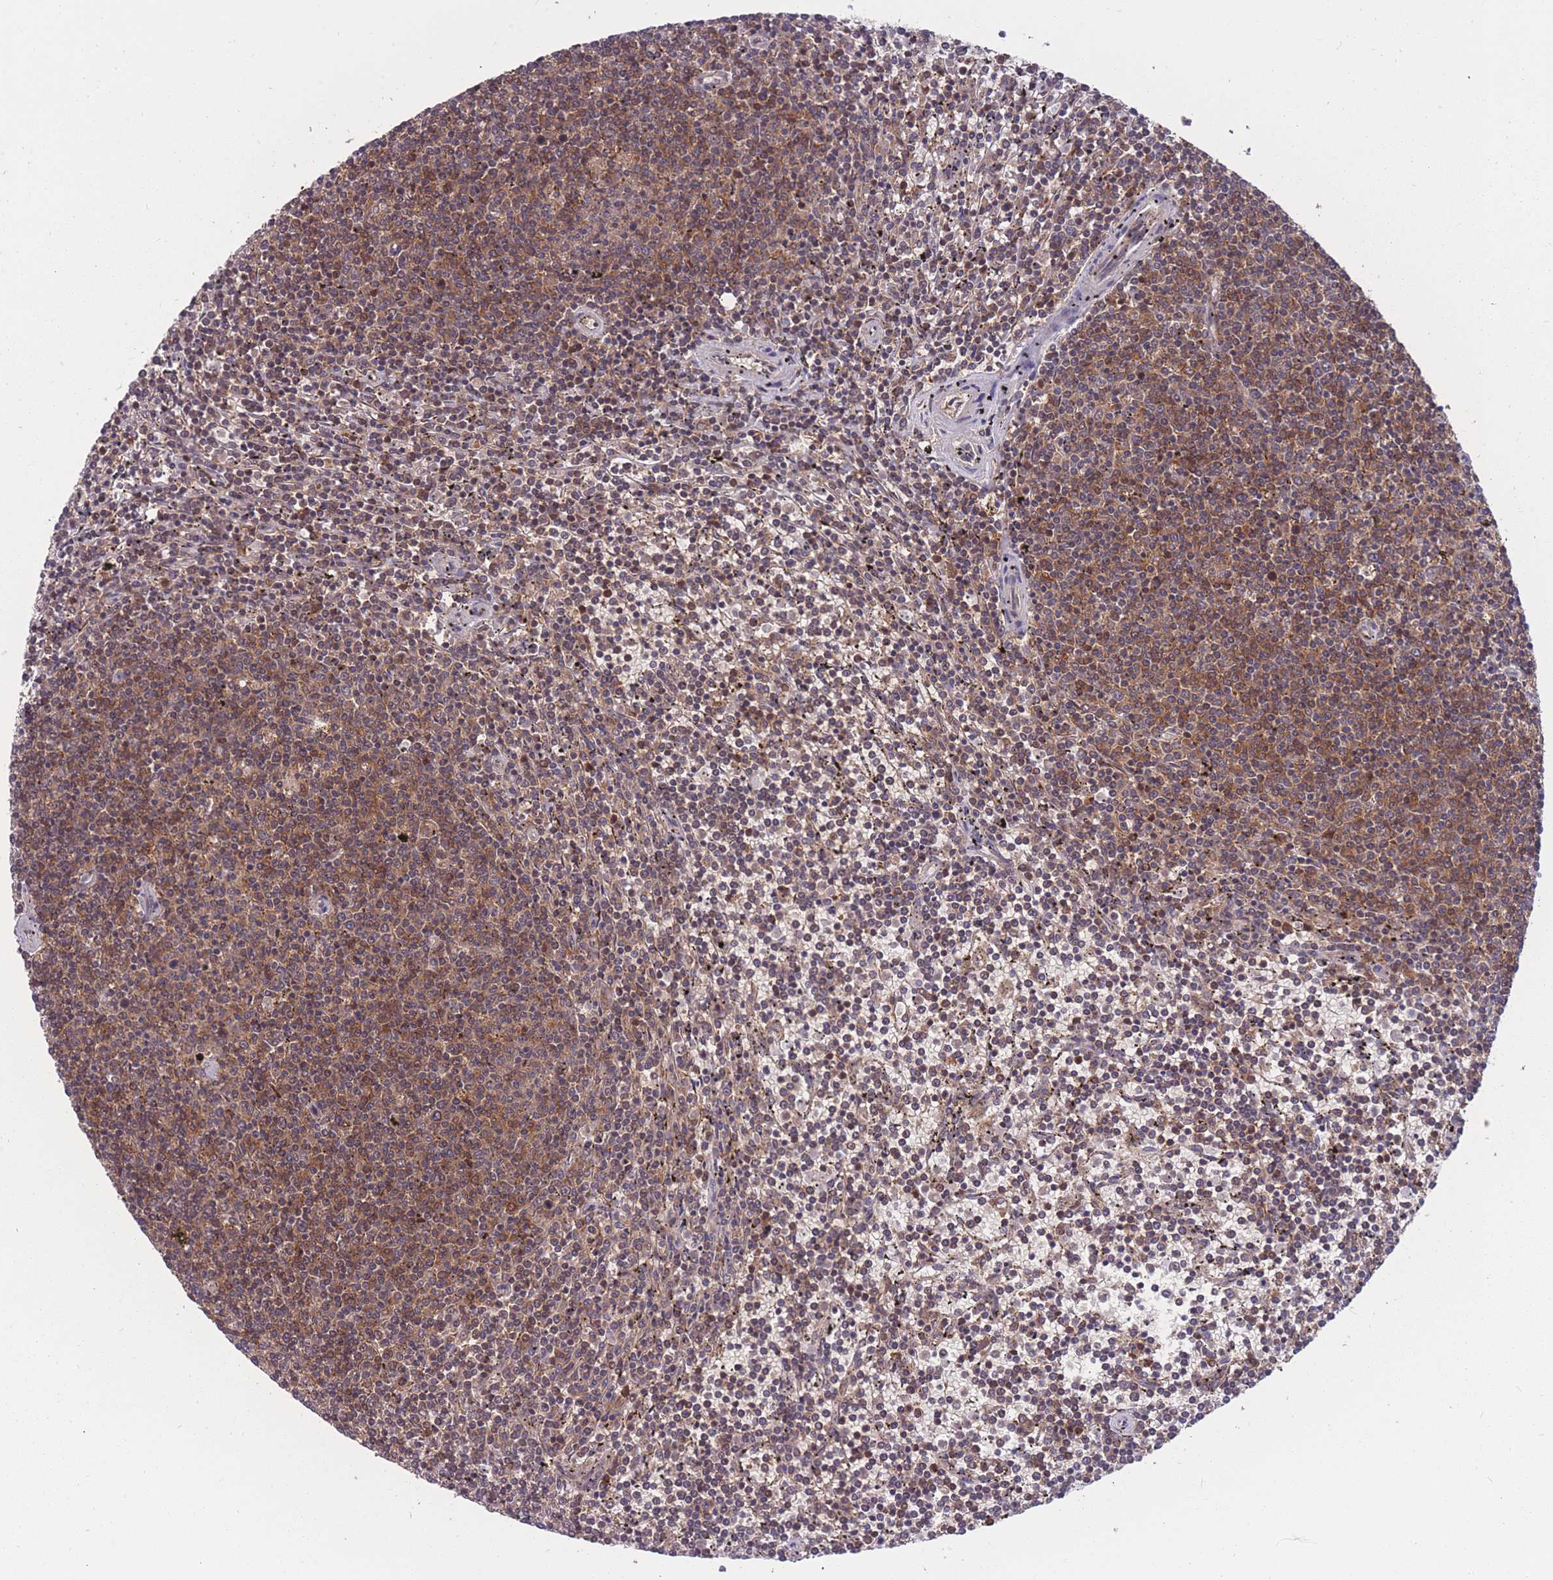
{"staining": {"intensity": "moderate", "quantity": ">75%", "location": "cytoplasmic/membranous"}, "tissue": "lymphoma", "cell_type": "Tumor cells", "image_type": "cancer", "snomed": [{"axis": "morphology", "description": "Malignant lymphoma, non-Hodgkin's type, Low grade"}, {"axis": "topography", "description": "Spleen"}], "caption": "Immunohistochemistry micrograph of neoplastic tissue: human lymphoma stained using immunohistochemistry exhibits medium levels of moderate protein expression localized specifically in the cytoplasmic/membranous of tumor cells, appearing as a cytoplasmic/membranous brown color.", "gene": "UBE2N", "patient": {"sex": "female", "age": 50}}